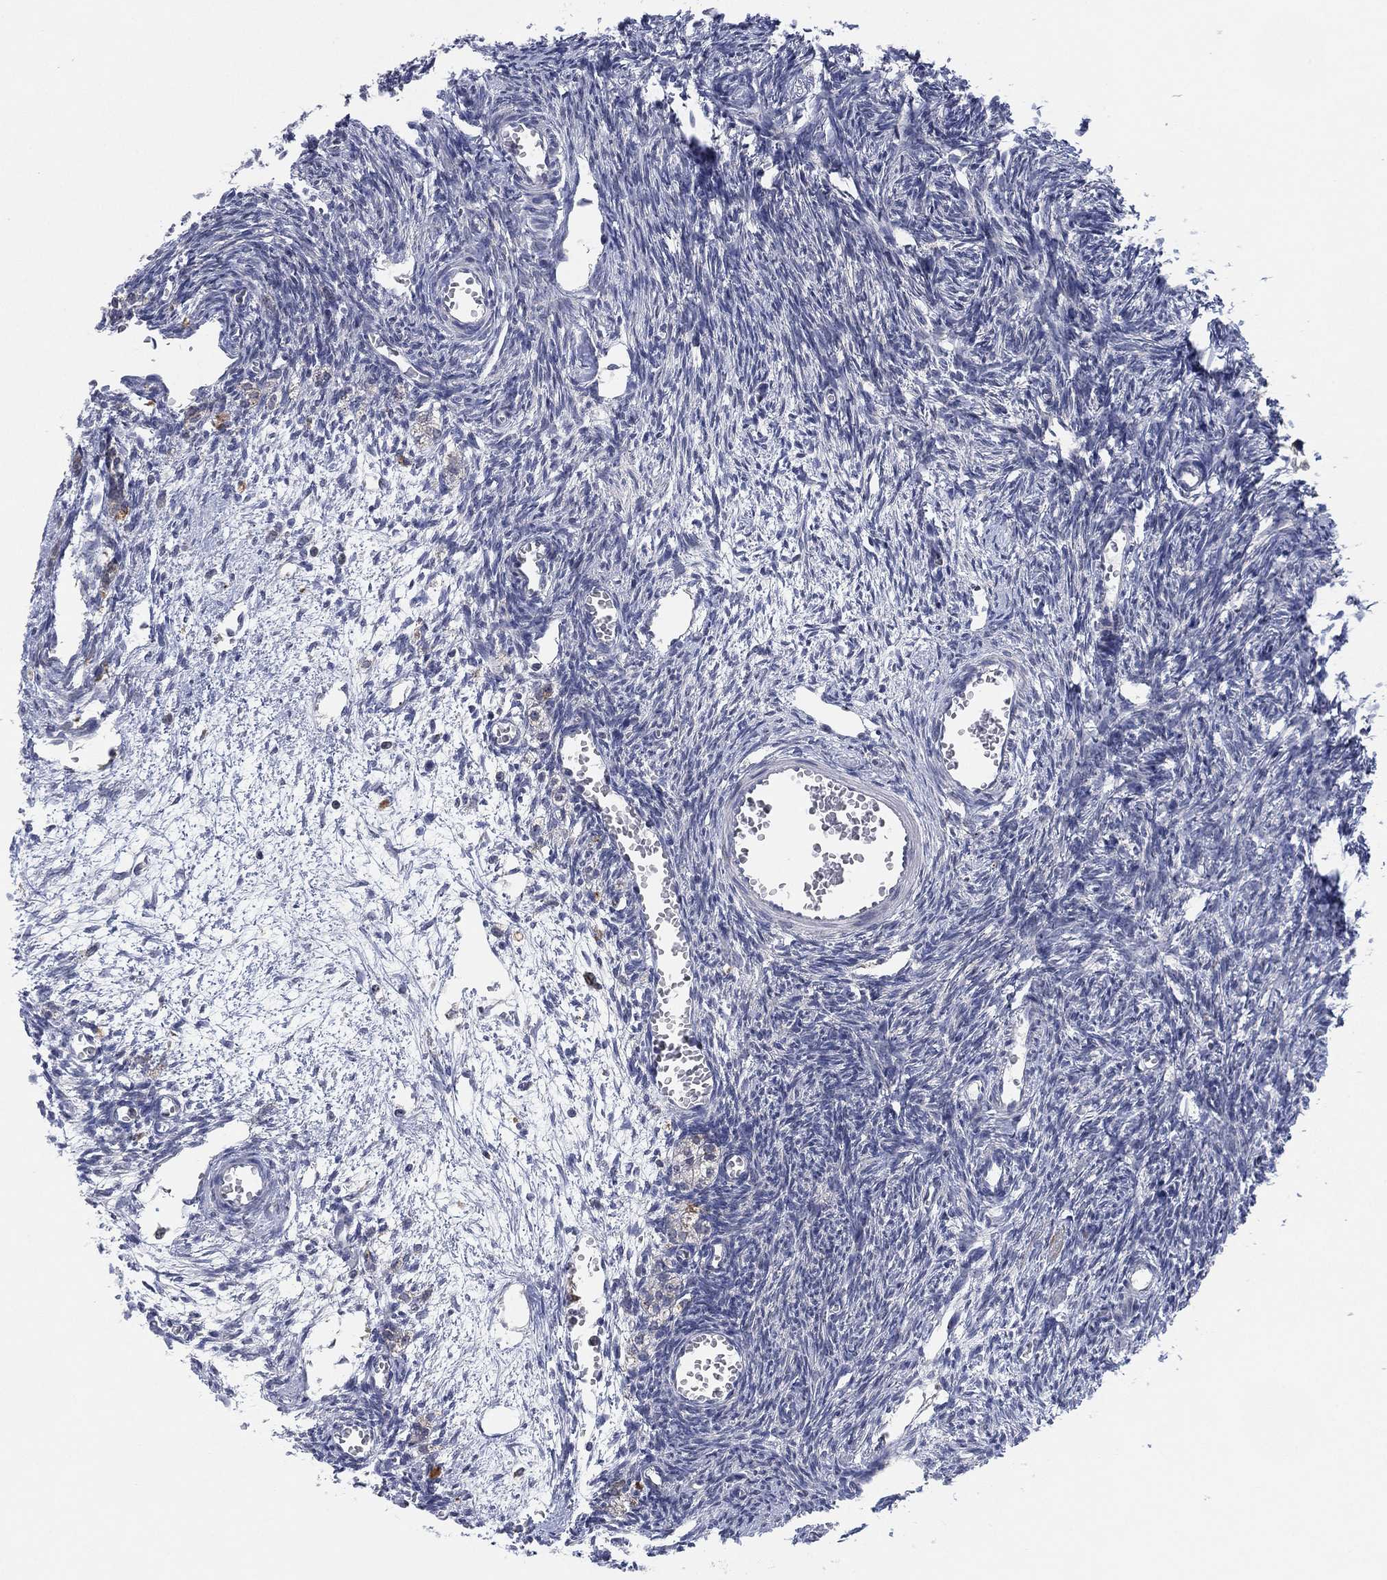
{"staining": {"intensity": "negative", "quantity": "none", "location": "none"}, "tissue": "ovary", "cell_type": "Ovarian stroma cells", "image_type": "normal", "snomed": [{"axis": "morphology", "description": "Normal tissue, NOS"}, {"axis": "topography", "description": "Ovary"}], "caption": "Ovarian stroma cells show no significant expression in benign ovary. The staining is performed using DAB brown chromogen with nuclei counter-stained in using hematoxylin.", "gene": "FAM104A", "patient": {"sex": "female", "age": 27}}